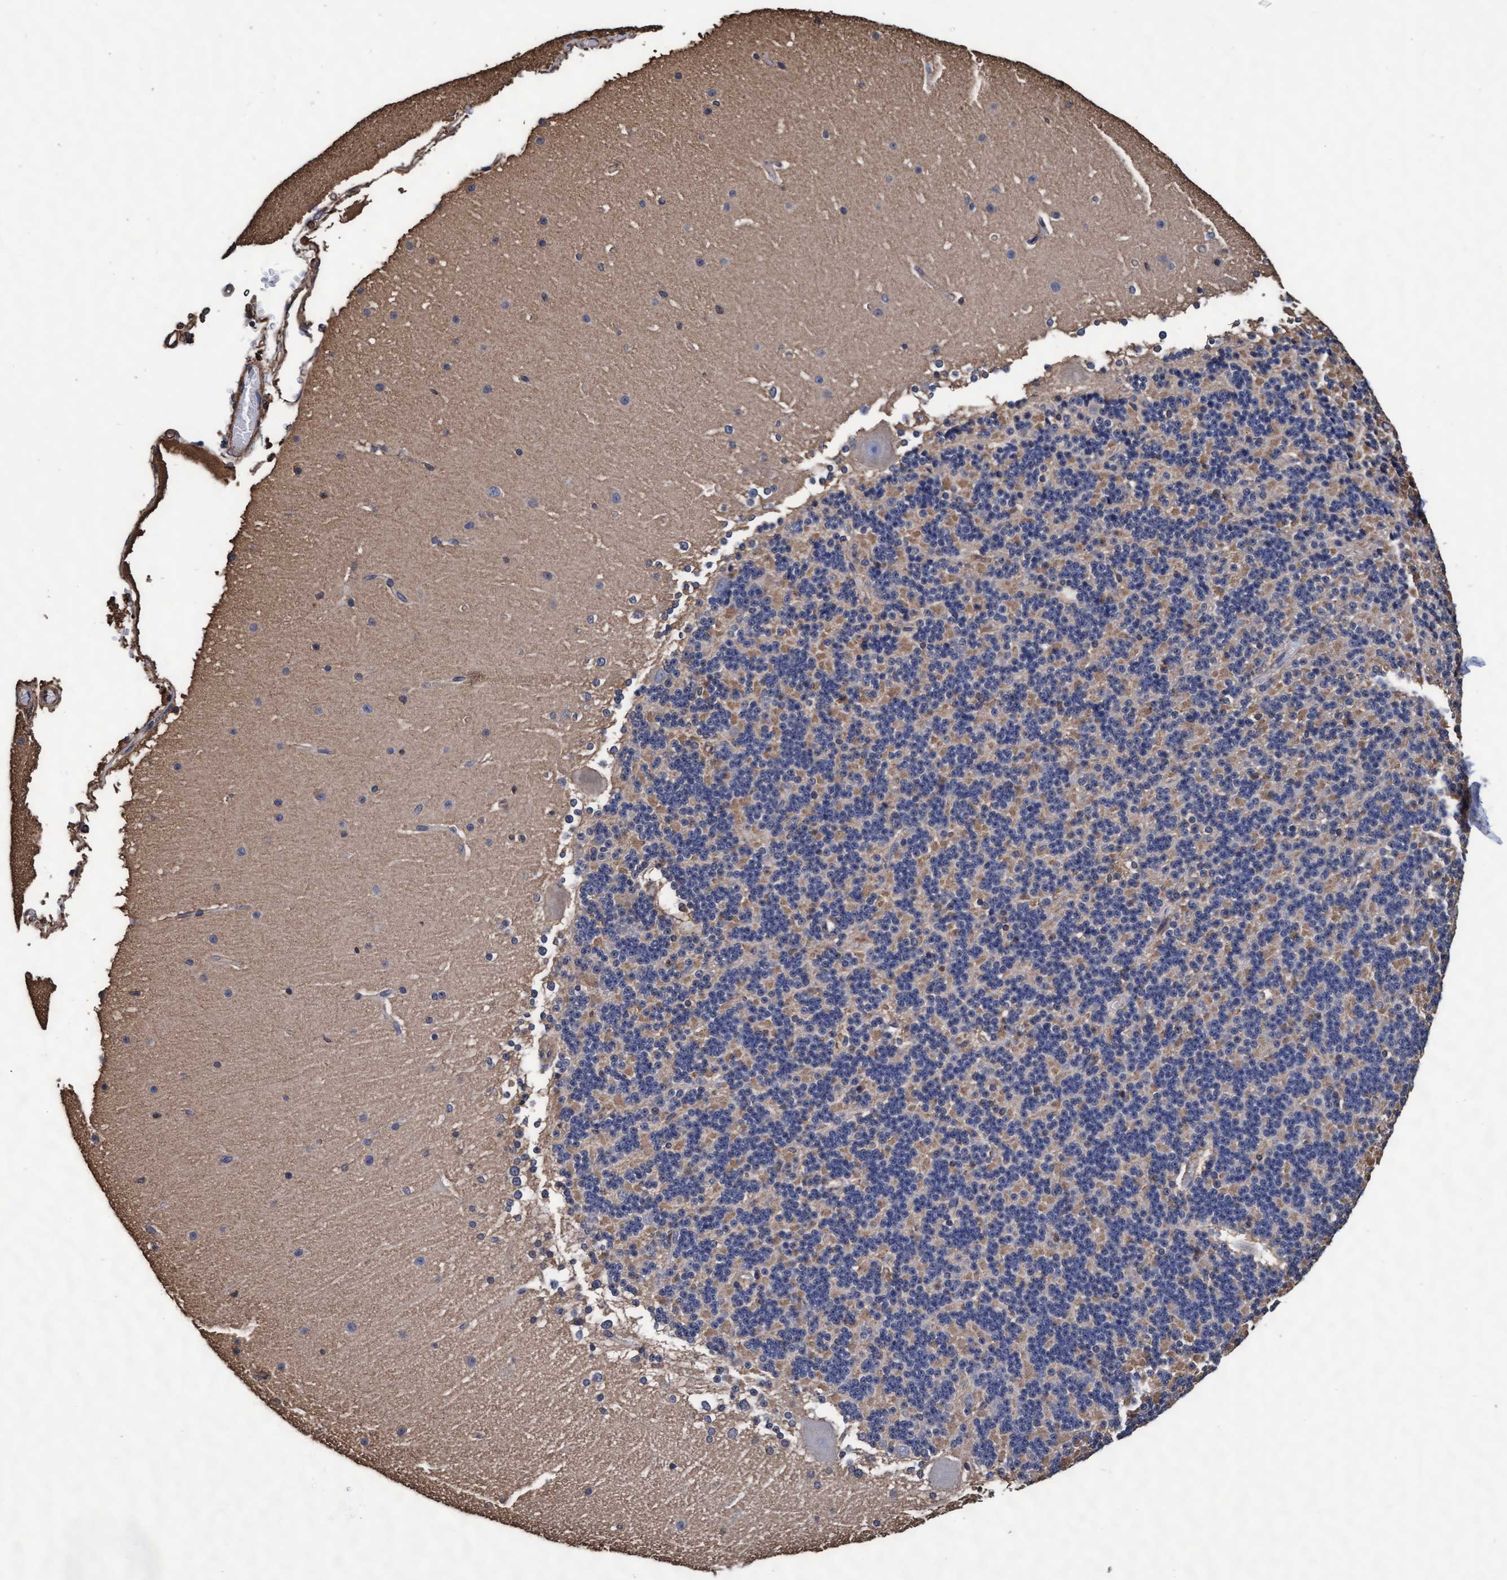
{"staining": {"intensity": "weak", "quantity": "25%-75%", "location": "cytoplasmic/membranous"}, "tissue": "cerebellum", "cell_type": "Cells in granular layer", "image_type": "normal", "snomed": [{"axis": "morphology", "description": "Normal tissue, NOS"}, {"axis": "topography", "description": "Cerebellum"}], "caption": "Immunohistochemistry (IHC) (DAB (3,3'-diaminobenzidine)) staining of normal human cerebellum displays weak cytoplasmic/membranous protein positivity in approximately 25%-75% of cells in granular layer. (Brightfield microscopy of DAB IHC at high magnification).", "gene": "GRHPR", "patient": {"sex": "female", "age": 19}}